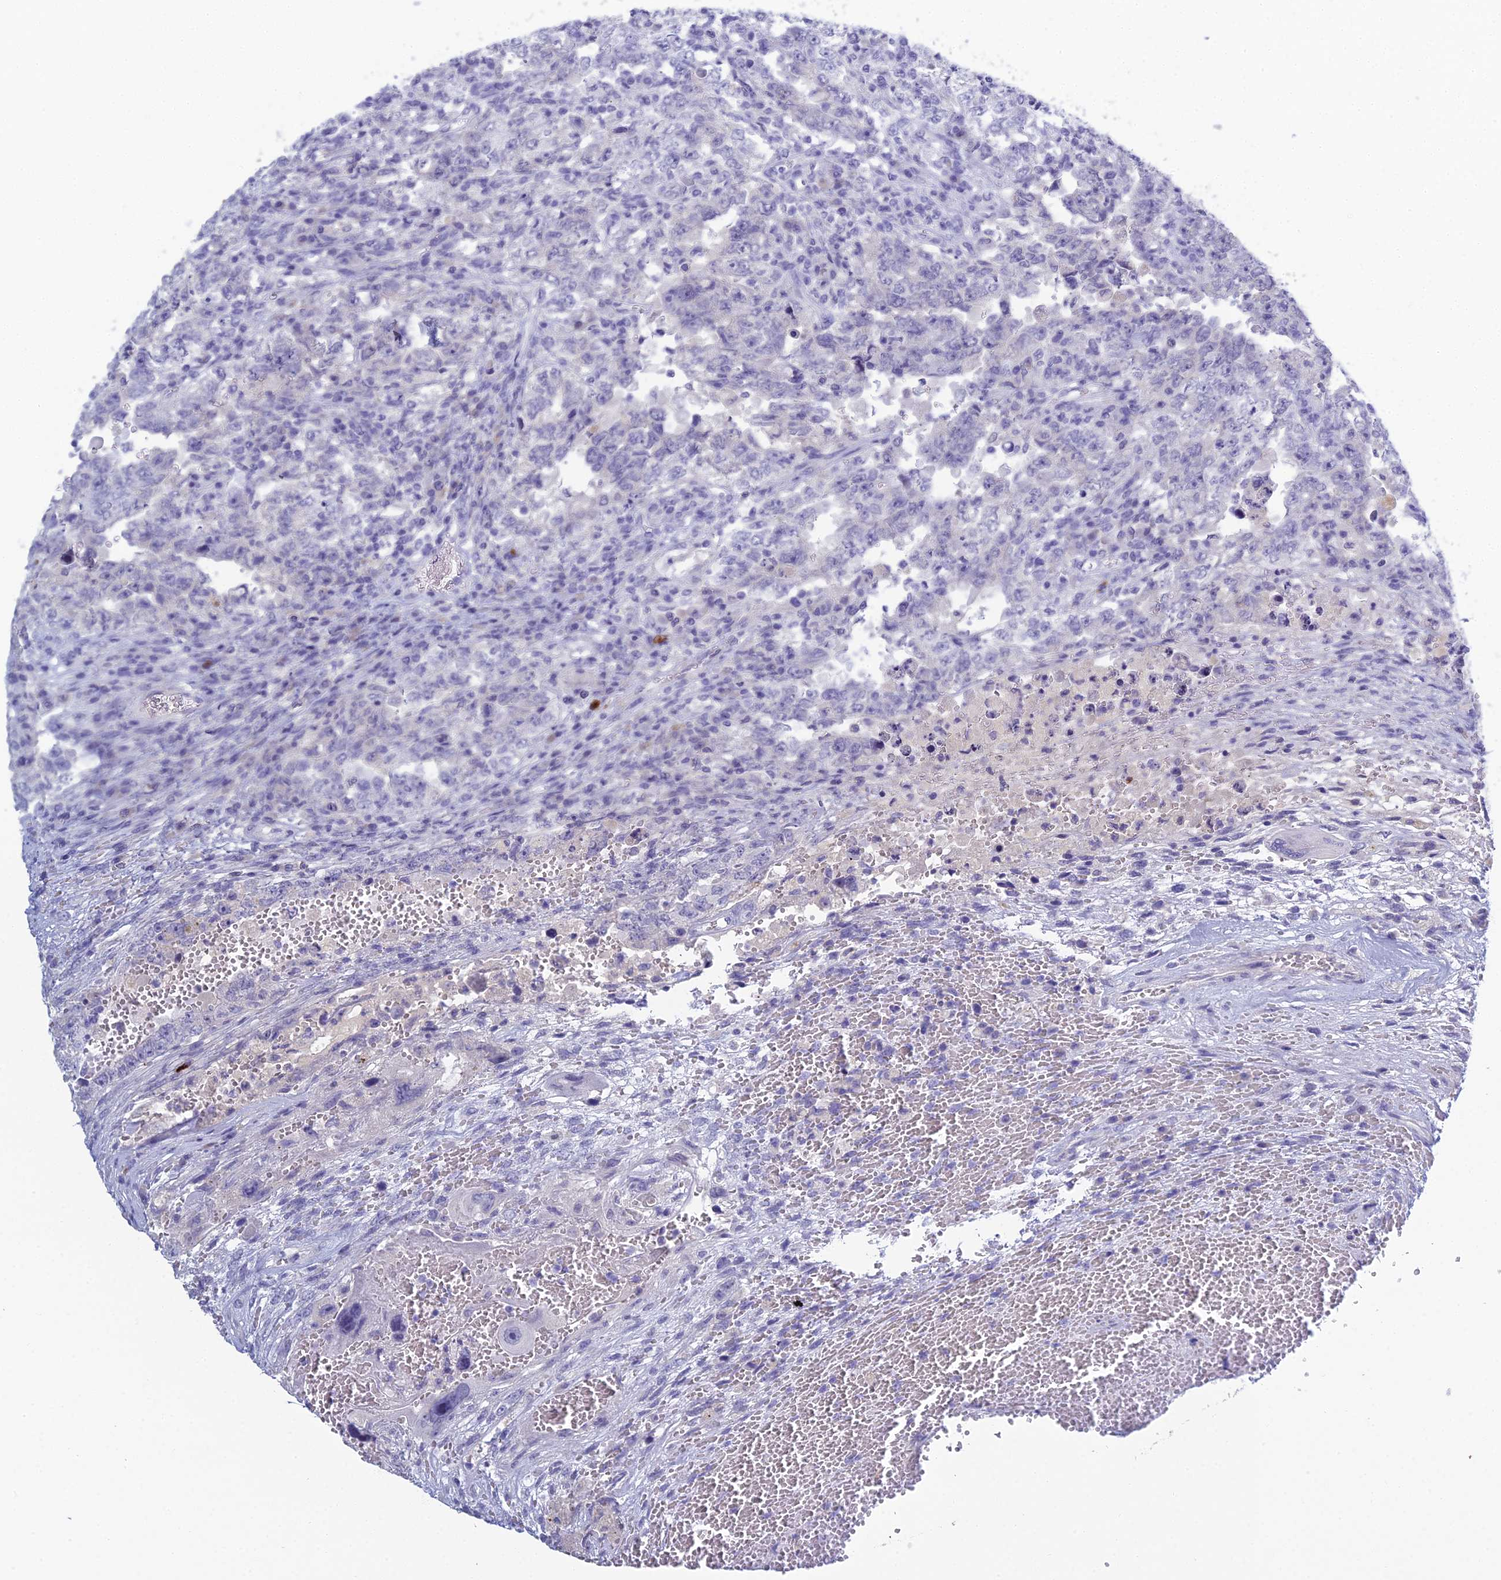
{"staining": {"intensity": "negative", "quantity": "none", "location": "none"}, "tissue": "testis cancer", "cell_type": "Tumor cells", "image_type": "cancer", "snomed": [{"axis": "morphology", "description": "Carcinoma, Embryonal, NOS"}, {"axis": "topography", "description": "Testis"}], "caption": "A high-resolution histopathology image shows immunohistochemistry staining of testis cancer (embryonal carcinoma), which shows no significant positivity in tumor cells. (Stains: DAB (3,3'-diaminobenzidine) immunohistochemistry (IHC) with hematoxylin counter stain, Microscopy: brightfield microscopy at high magnification).", "gene": "MUC13", "patient": {"sex": "male", "age": 26}}